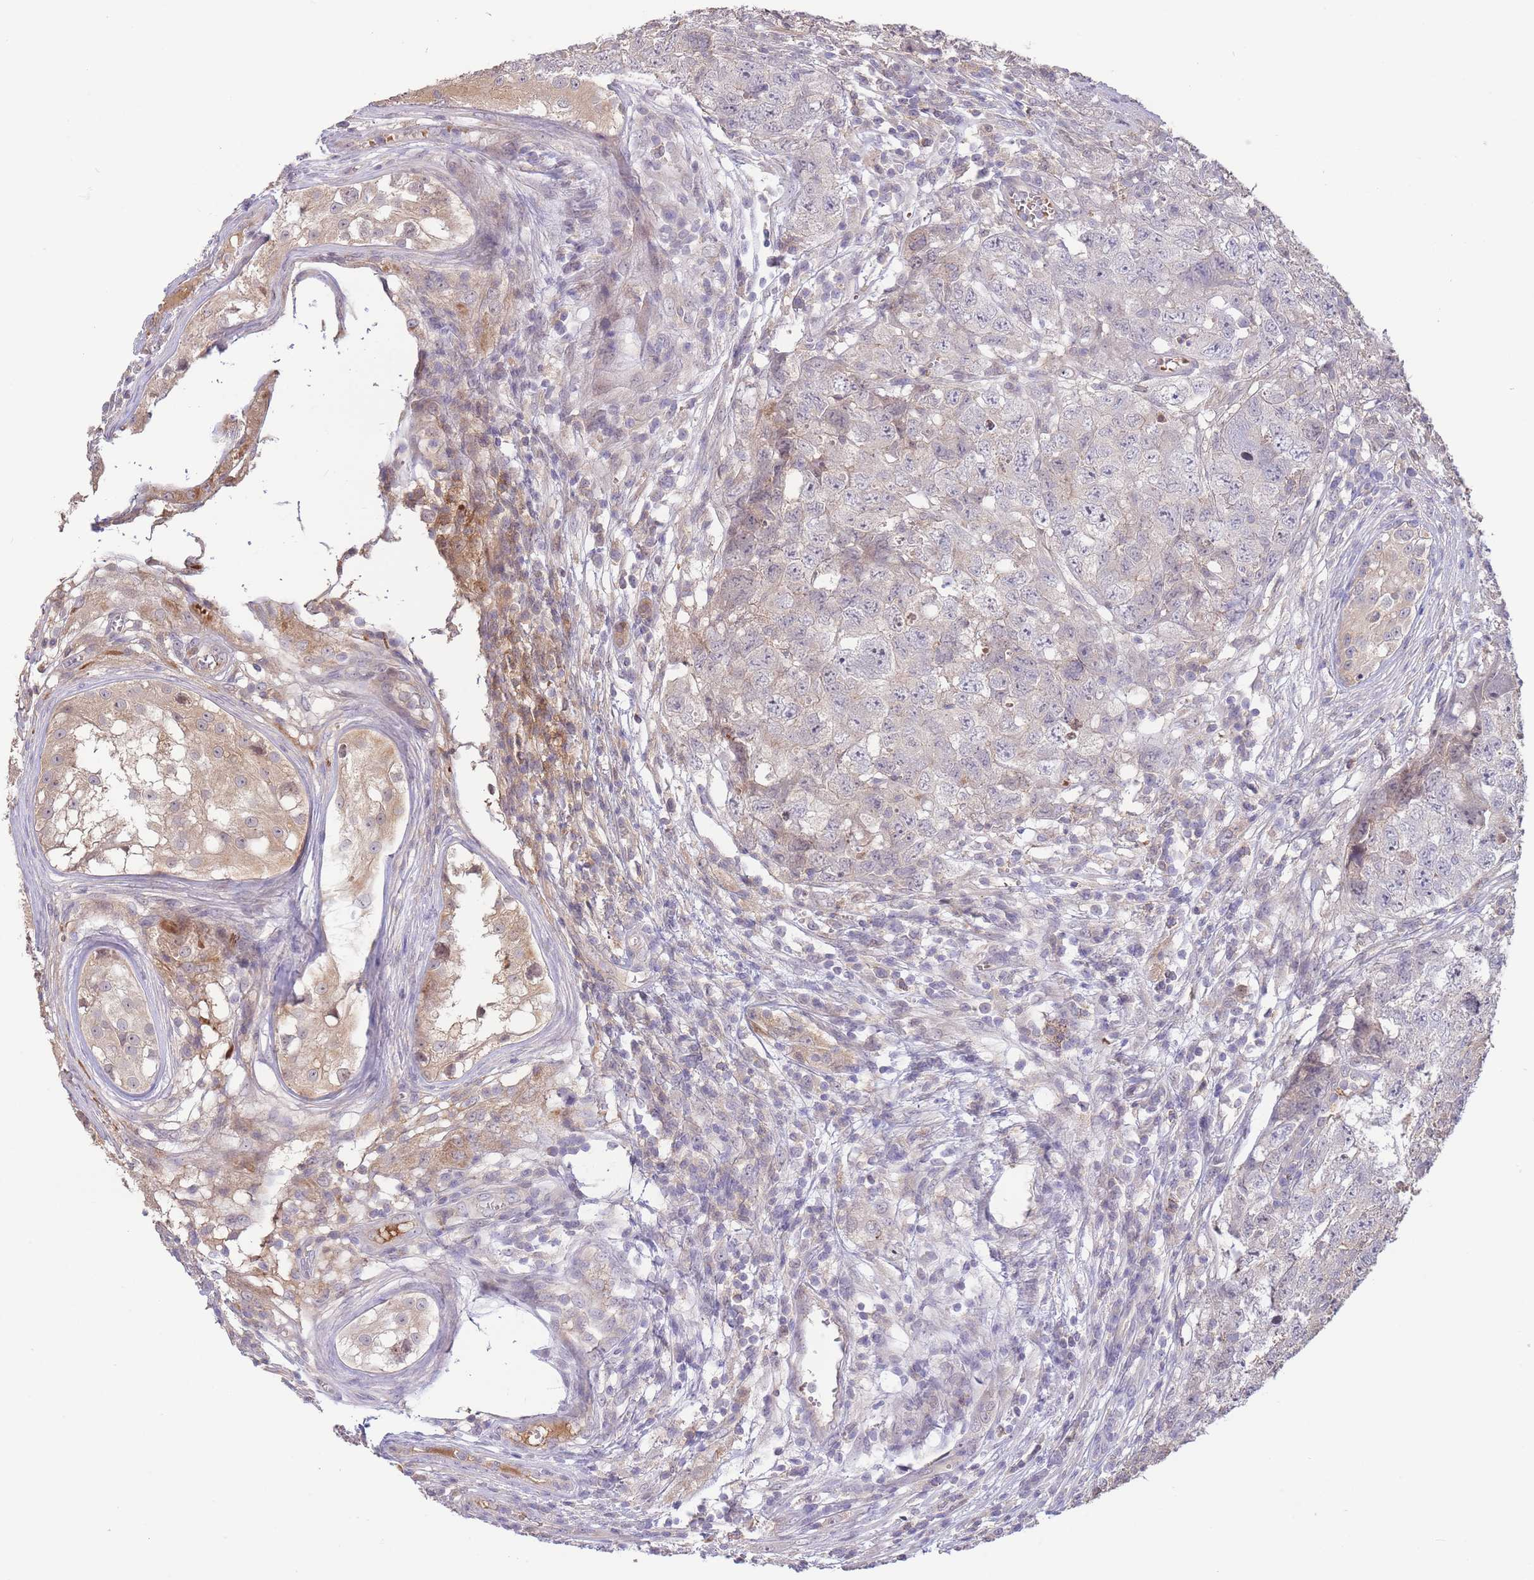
{"staining": {"intensity": "negative", "quantity": "none", "location": "none"}, "tissue": "testis cancer", "cell_type": "Tumor cells", "image_type": "cancer", "snomed": [{"axis": "morphology", "description": "Carcinoma, Embryonal, NOS"}, {"axis": "topography", "description": "Testis"}], "caption": "A high-resolution histopathology image shows immunohistochemistry staining of testis cancer (embryonal carcinoma), which shows no significant staining in tumor cells.", "gene": "ZNF304", "patient": {"sex": "male", "age": 22}}